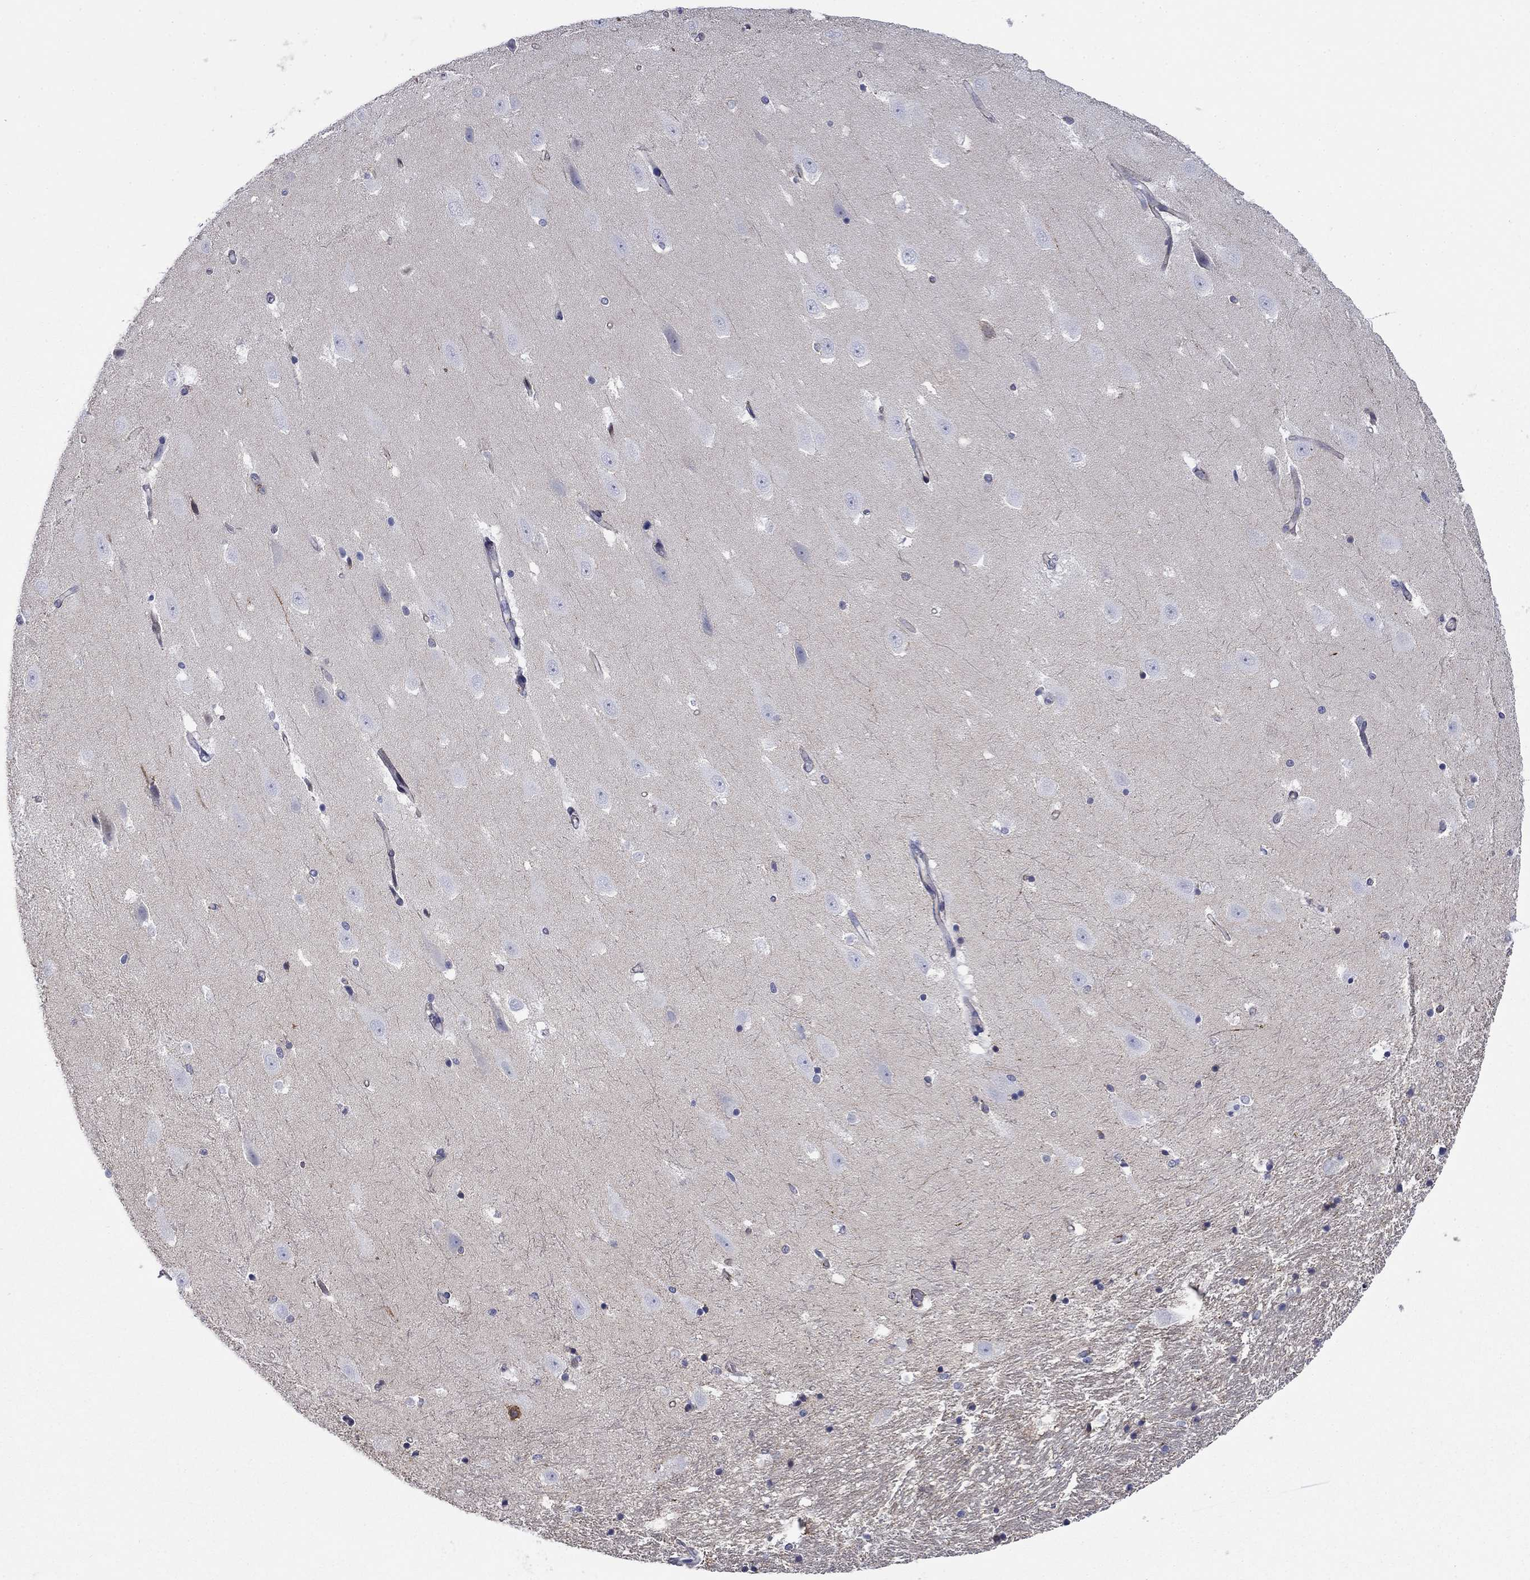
{"staining": {"intensity": "negative", "quantity": "none", "location": "none"}, "tissue": "hippocampus", "cell_type": "Glial cells", "image_type": "normal", "snomed": [{"axis": "morphology", "description": "Normal tissue, NOS"}, {"axis": "topography", "description": "Hippocampus"}], "caption": "Immunohistochemistry image of unremarkable hippocampus stained for a protein (brown), which displays no staining in glial cells. (DAB (3,3'-diaminobenzidine) immunohistochemistry (IHC) with hematoxylin counter stain).", "gene": "PTPRZ1", "patient": {"sex": "male", "age": 49}}